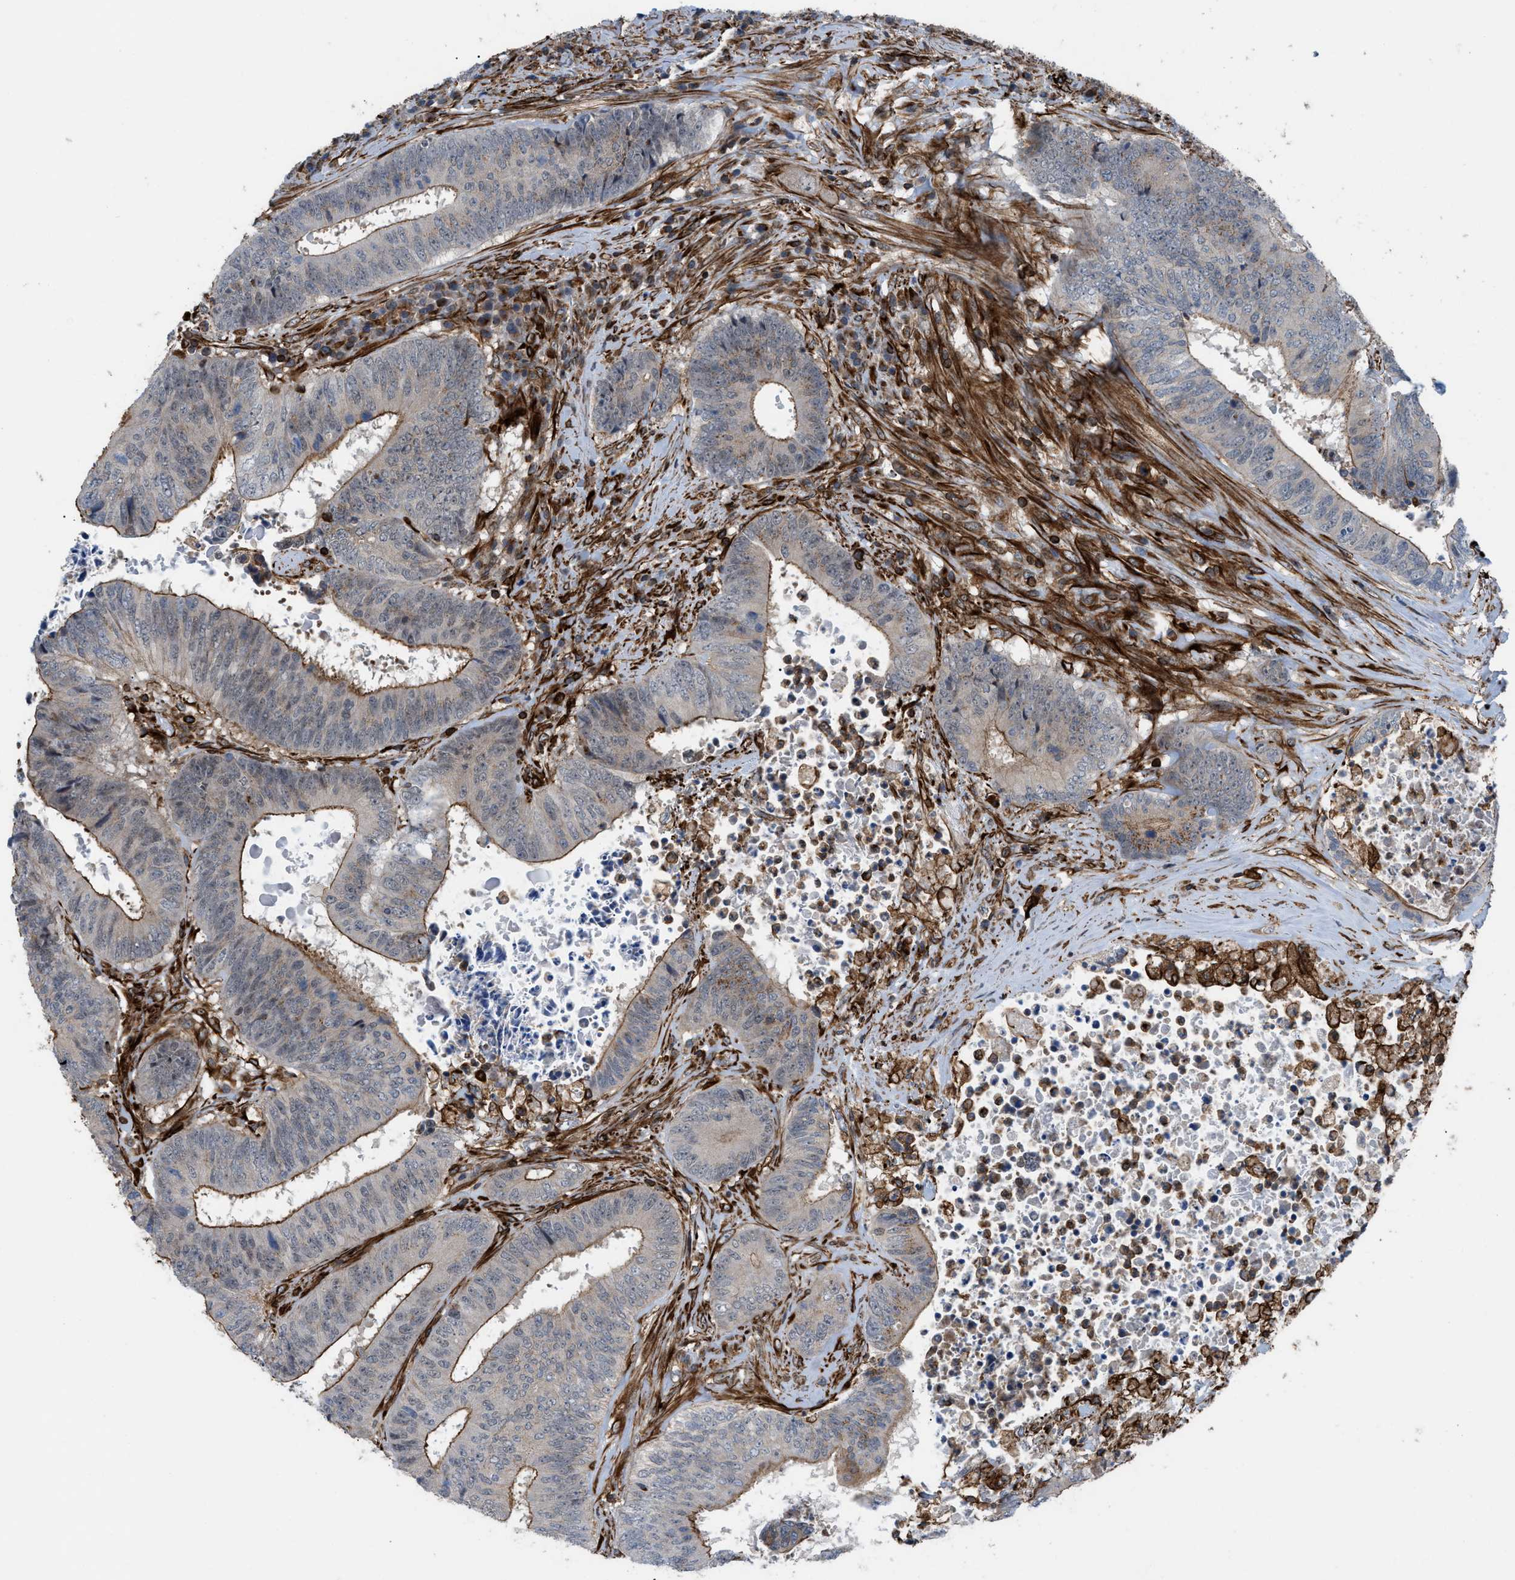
{"staining": {"intensity": "moderate", "quantity": "25%-75%", "location": "cytoplasmic/membranous"}, "tissue": "colorectal cancer", "cell_type": "Tumor cells", "image_type": "cancer", "snomed": [{"axis": "morphology", "description": "Adenocarcinoma, NOS"}, {"axis": "topography", "description": "Rectum"}], "caption": "About 25%-75% of tumor cells in human colorectal adenocarcinoma display moderate cytoplasmic/membranous protein positivity as visualized by brown immunohistochemical staining.", "gene": "PTPRE", "patient": {"sex": "male", "age": 72}}